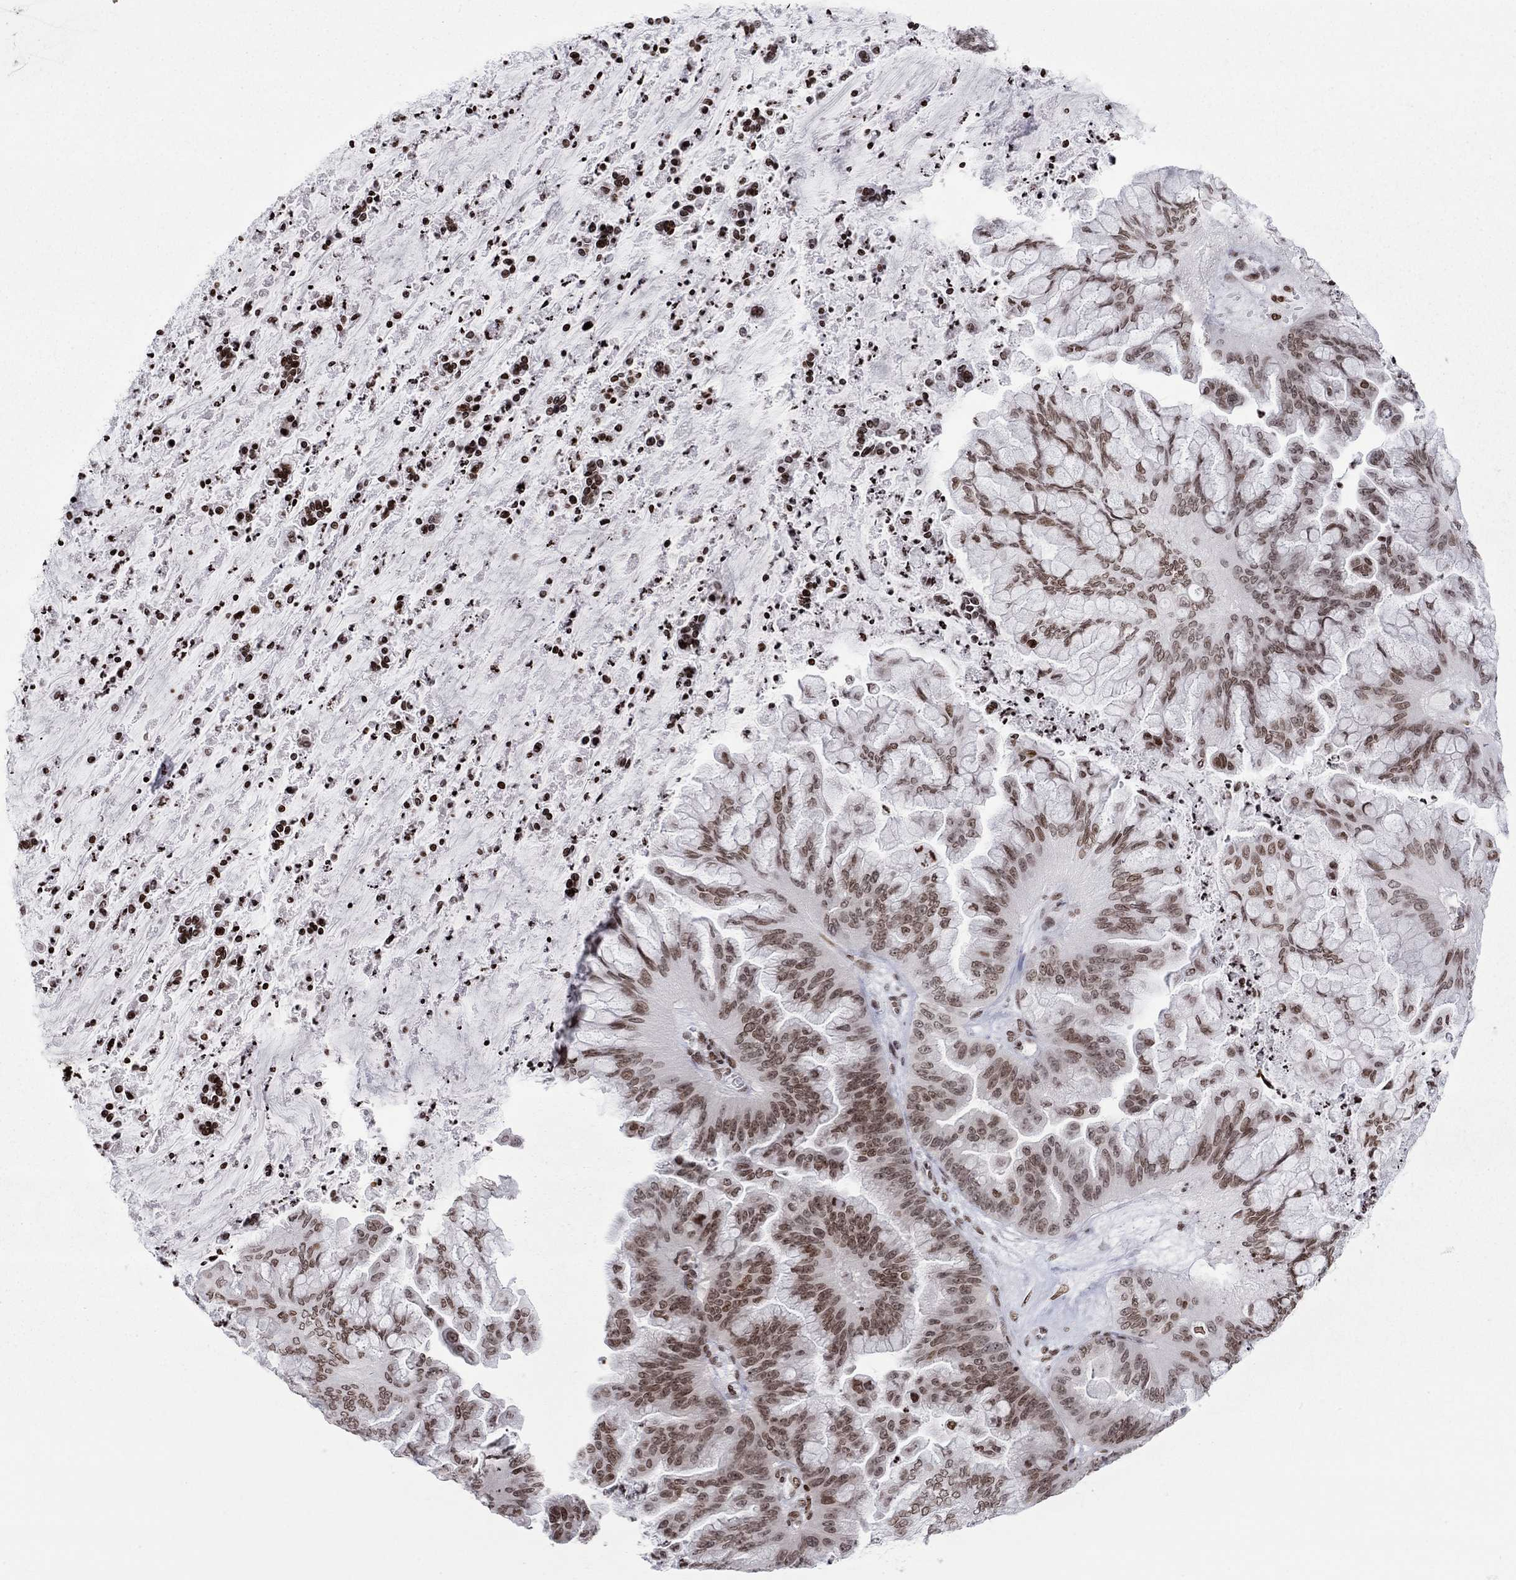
{"staining": {"intensity": "moderate", "quantity": "25%-75%", "location": "nuclear"}, "tissue": "ovarian cancer", "cell_type": "Tumor cells", "image_type": "cancer", "snomed": [{"axis": "morphology", "description": "Cystadenocarcinoma, mucinous, NOS"}, {"axis": "topography", "description": "Ovary"}], "caption": "Immunohistochemical staining of mucinous cystadenocarcinoma (ovarian) shows moderate nuclear protein expression in about 25%-75% of tumor cells.", "gene": "H2AX", "patient": {"sex": "female", "age": 67}}